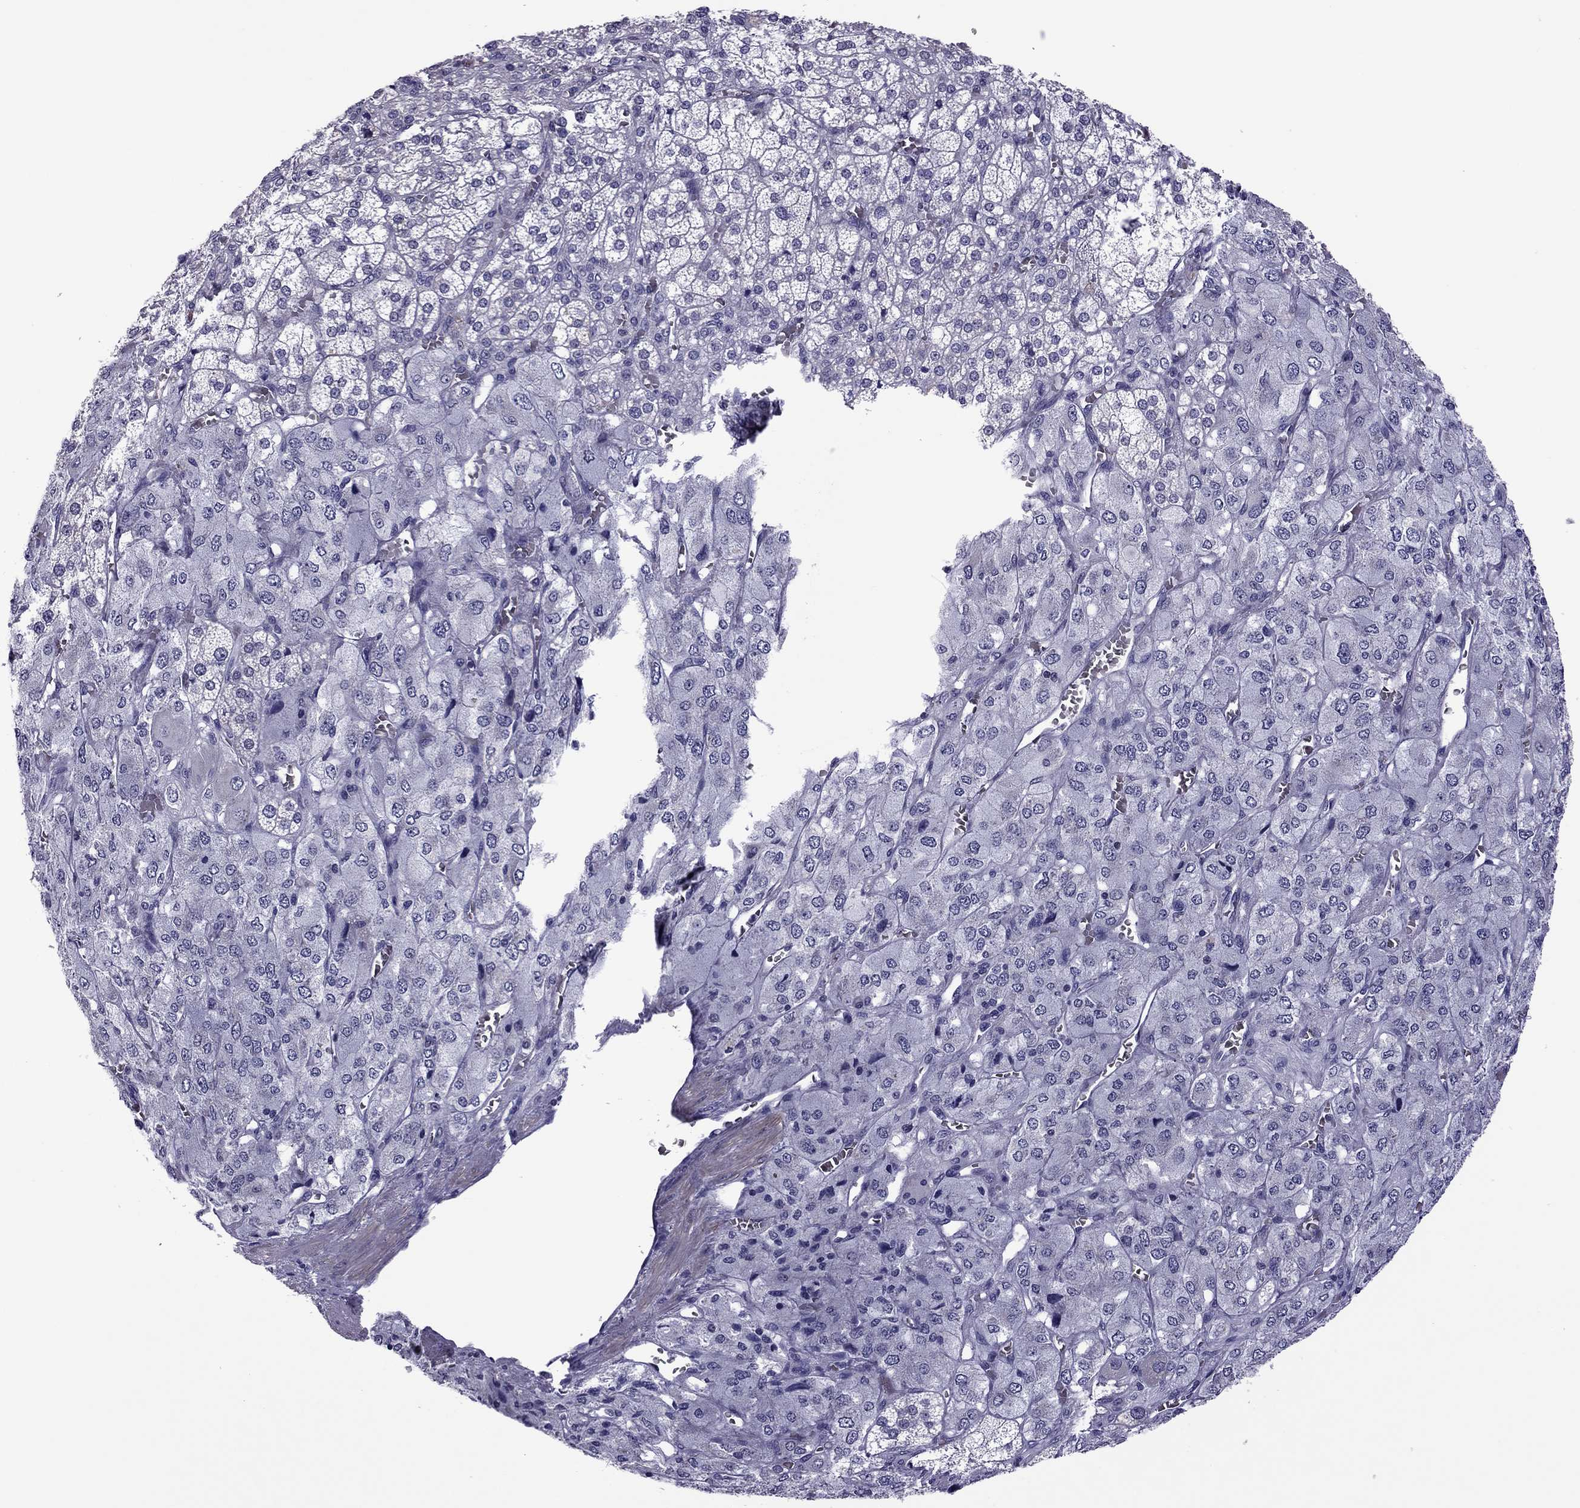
{"staining": {"intensity": "weak", "quantity": "<25%", "location": "cytoplasmic/membranous"}, "tissue": "adrenal gland", "cell_type": "Glandular cells", "image_type": "normal", "snomed": [{"axis": "morphology", "description": "Normal tissue, NOS"}, {"axis": "topography", "description": "Adrenal gland"}], "caption": "Immunohistochemical staining of normal human adrenal gland exhibits no significant staining in glandular cells.", "gene": "SLC16A8", "patient": {"sex": "female", "age": 60}}